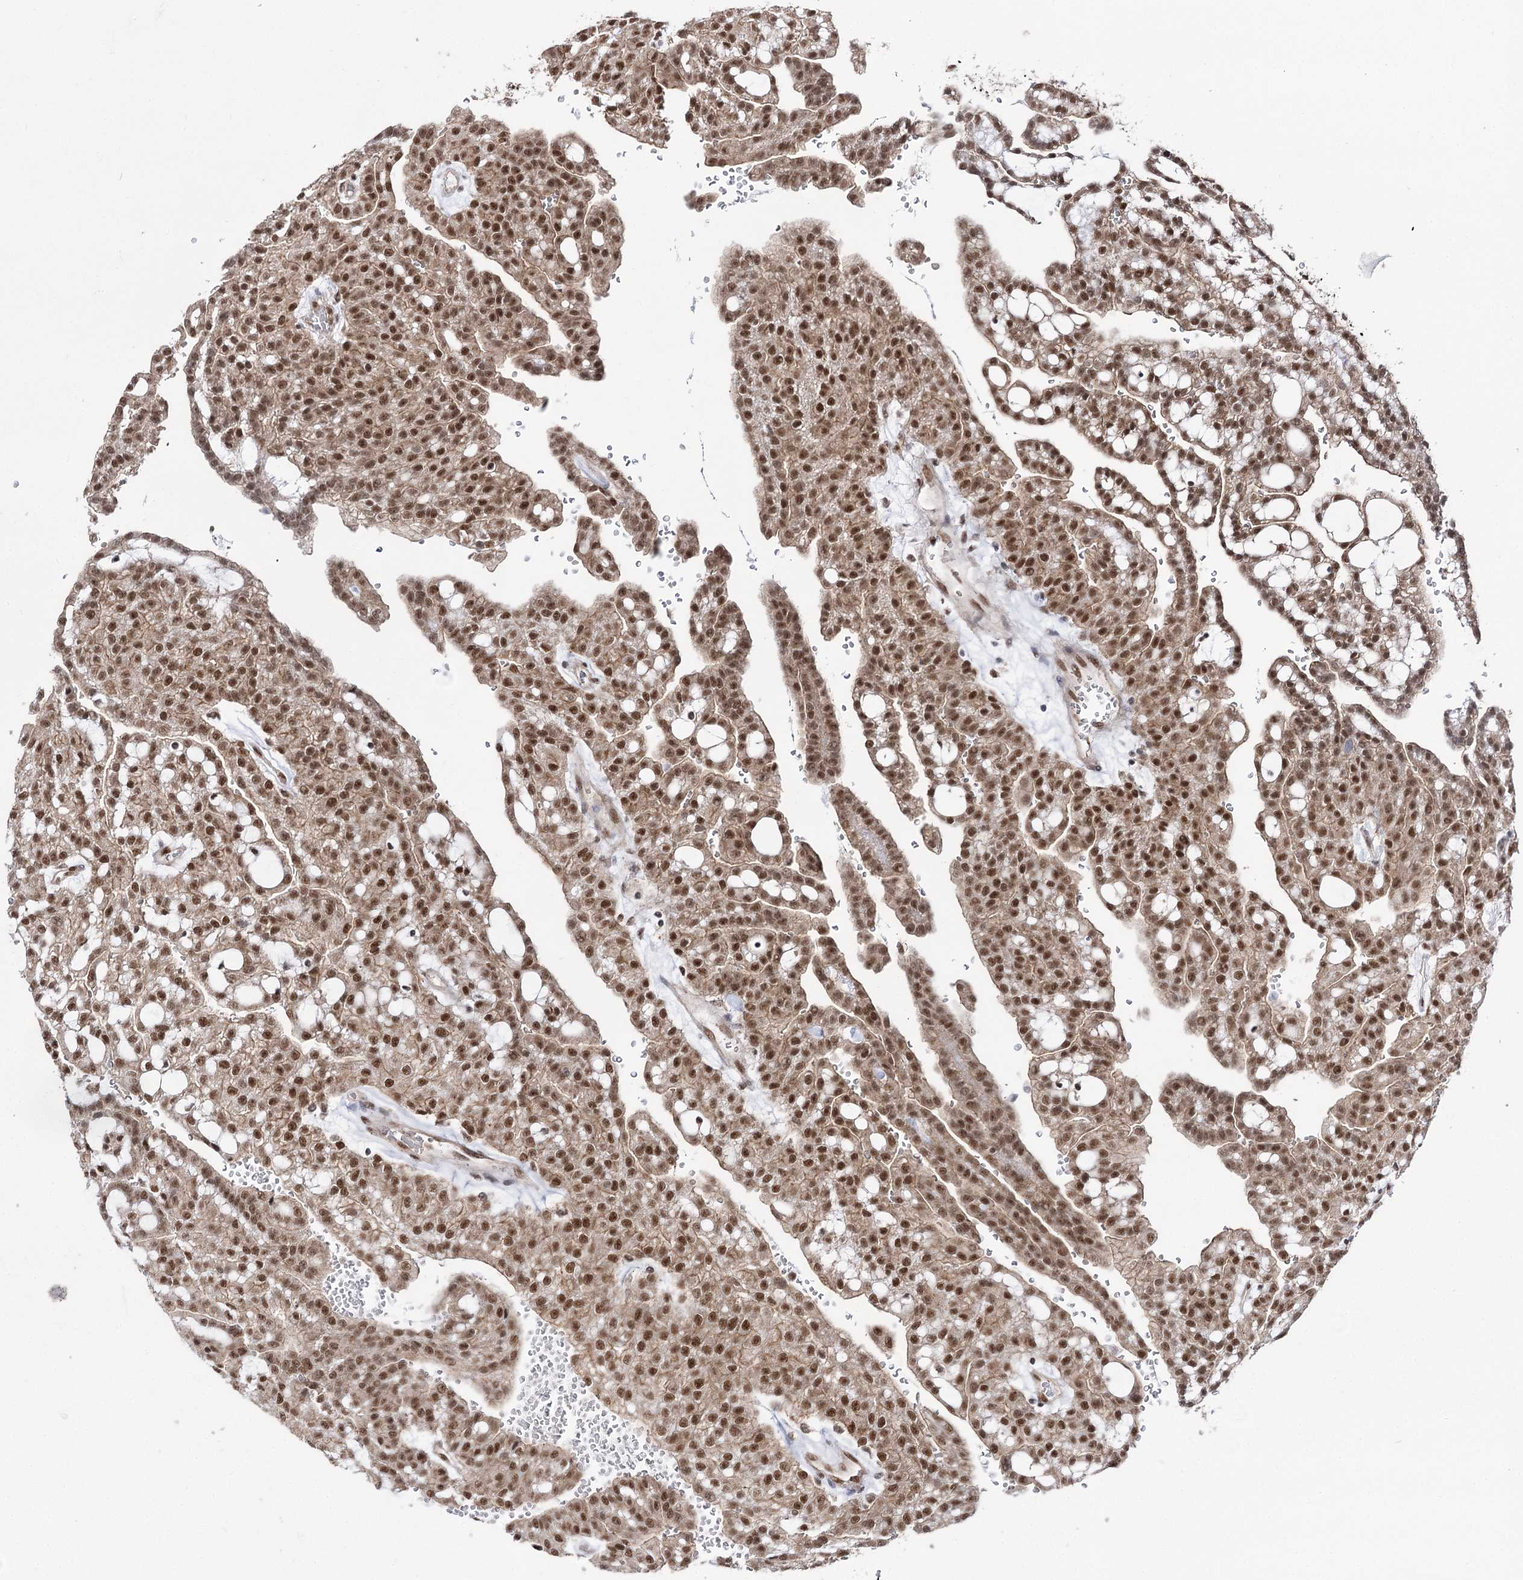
{"staining": {"intensity": "moderate", "quantity": ">75%", "location": "cytoplasmic/membranous,nuclear"}, "tissue": "renal cancer", "cell_type": "Tumor cells", "image_type": "cancer", "snomed": [{"axis": "morphology", "description": "Adenocarcinoma, NOS"}, {"axis": "topography", "description": "Kidney"}], "caption": "The image exhibits staining of adenocarcinoma (renal), revealing moderate cytoplasmic/membranous and nuclear protein expression (brown color) within tumor cells.", "gene": "VGLL4", "patient": {"sex": "male", "age": 63}}